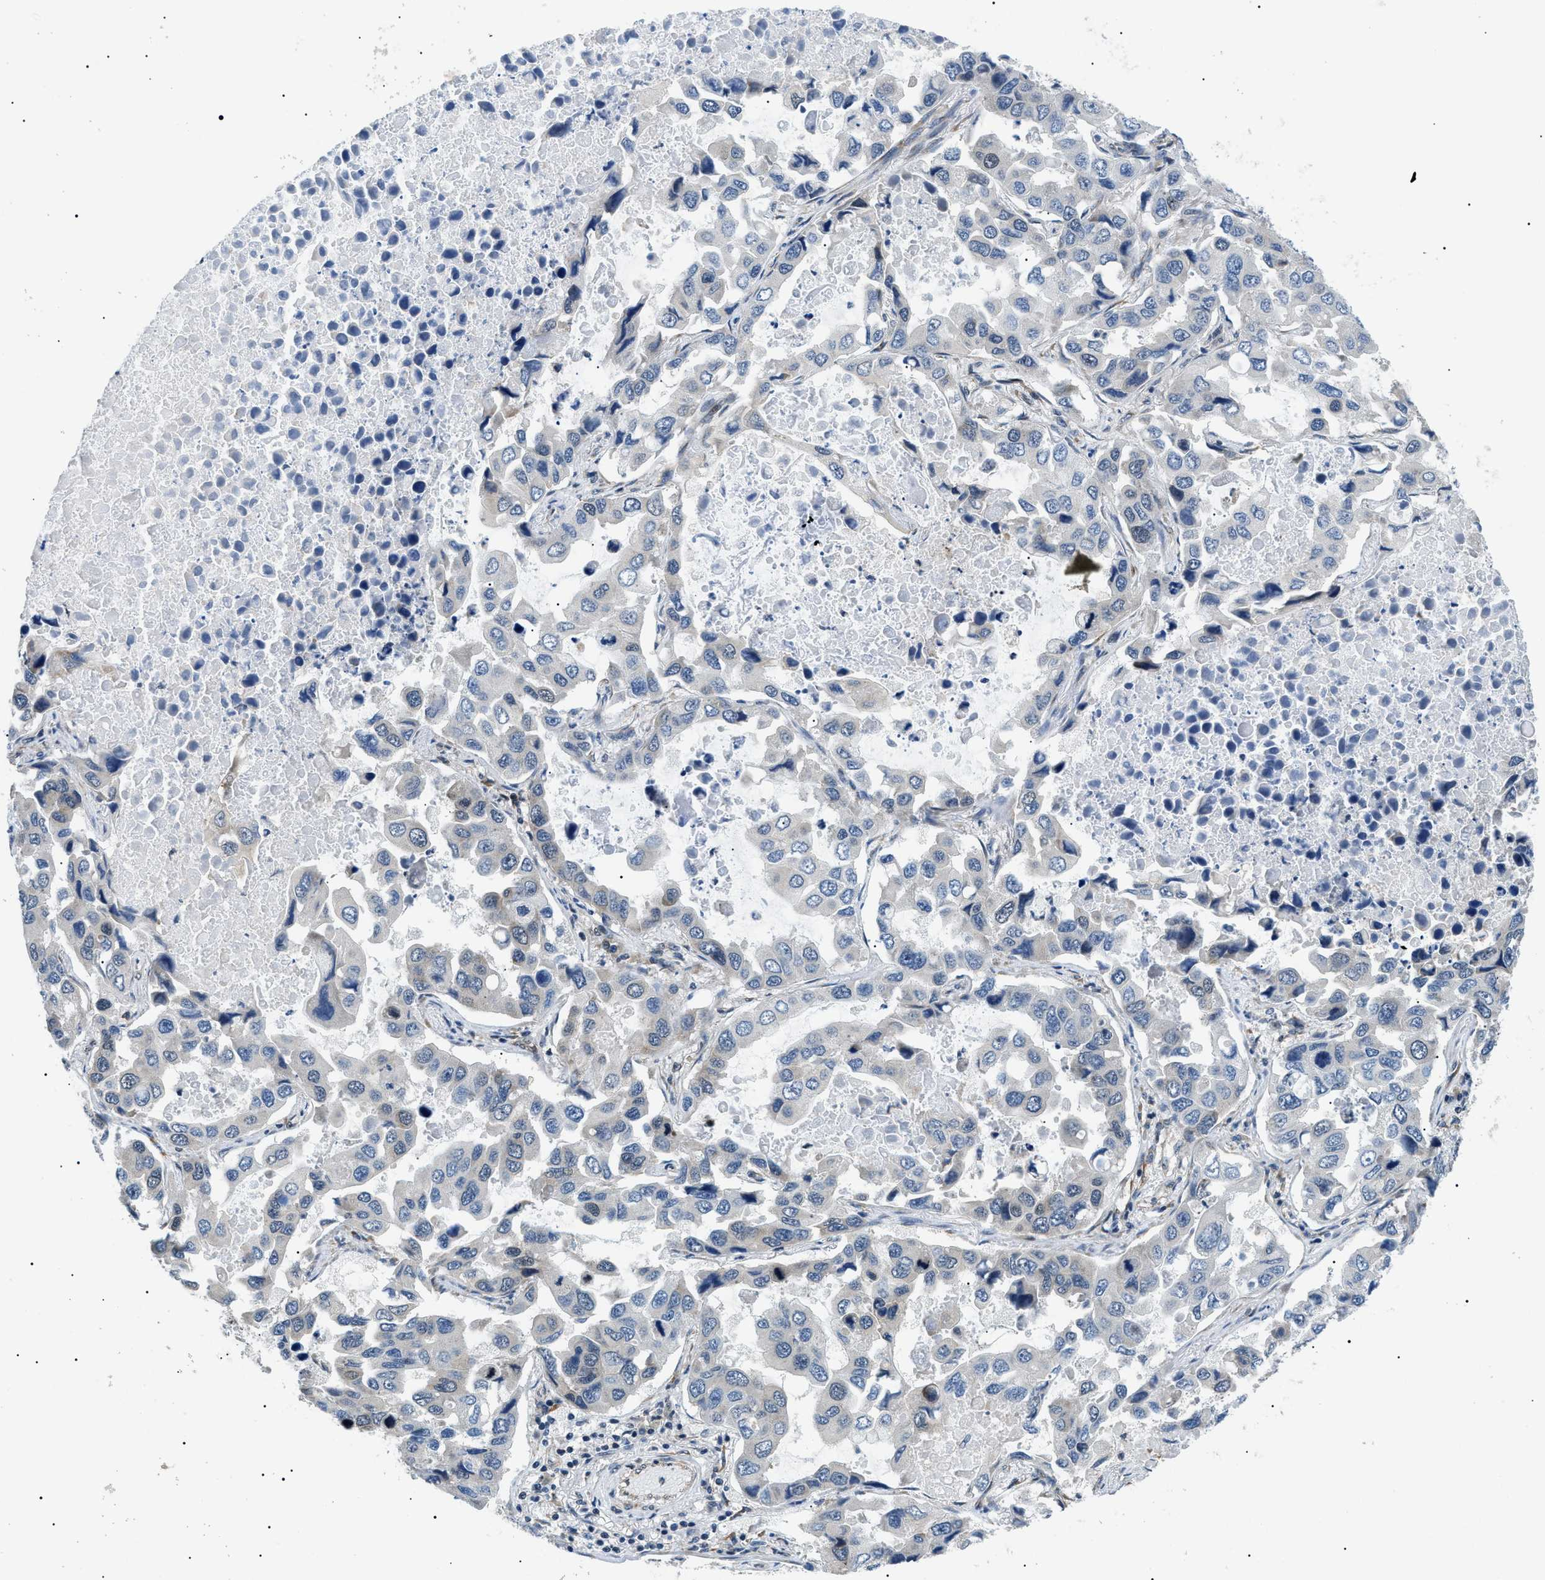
{"staining": {"intensity": "weak", "quantity": "<25%", "location": "cytoplasmic/membranous"}, "tissue": "lung cancer", "cell_type": "Tumor cells", "image_type": "cancer", "snomed": [{"axis": "morphology", "description": "Adenocarcinoma, NOS"}, {"axis": "topography", "description": "Lung"}], "caption": "The image exhibits no staining of tumor cells in lung adenocarcinoma. (DAB (3,3'-diaminobenzidine) immunohistochemistry (IHC) with hematoxylin counter stain).", "gene": "CWC25", "patient": {"sex": "male", "age": 64}}